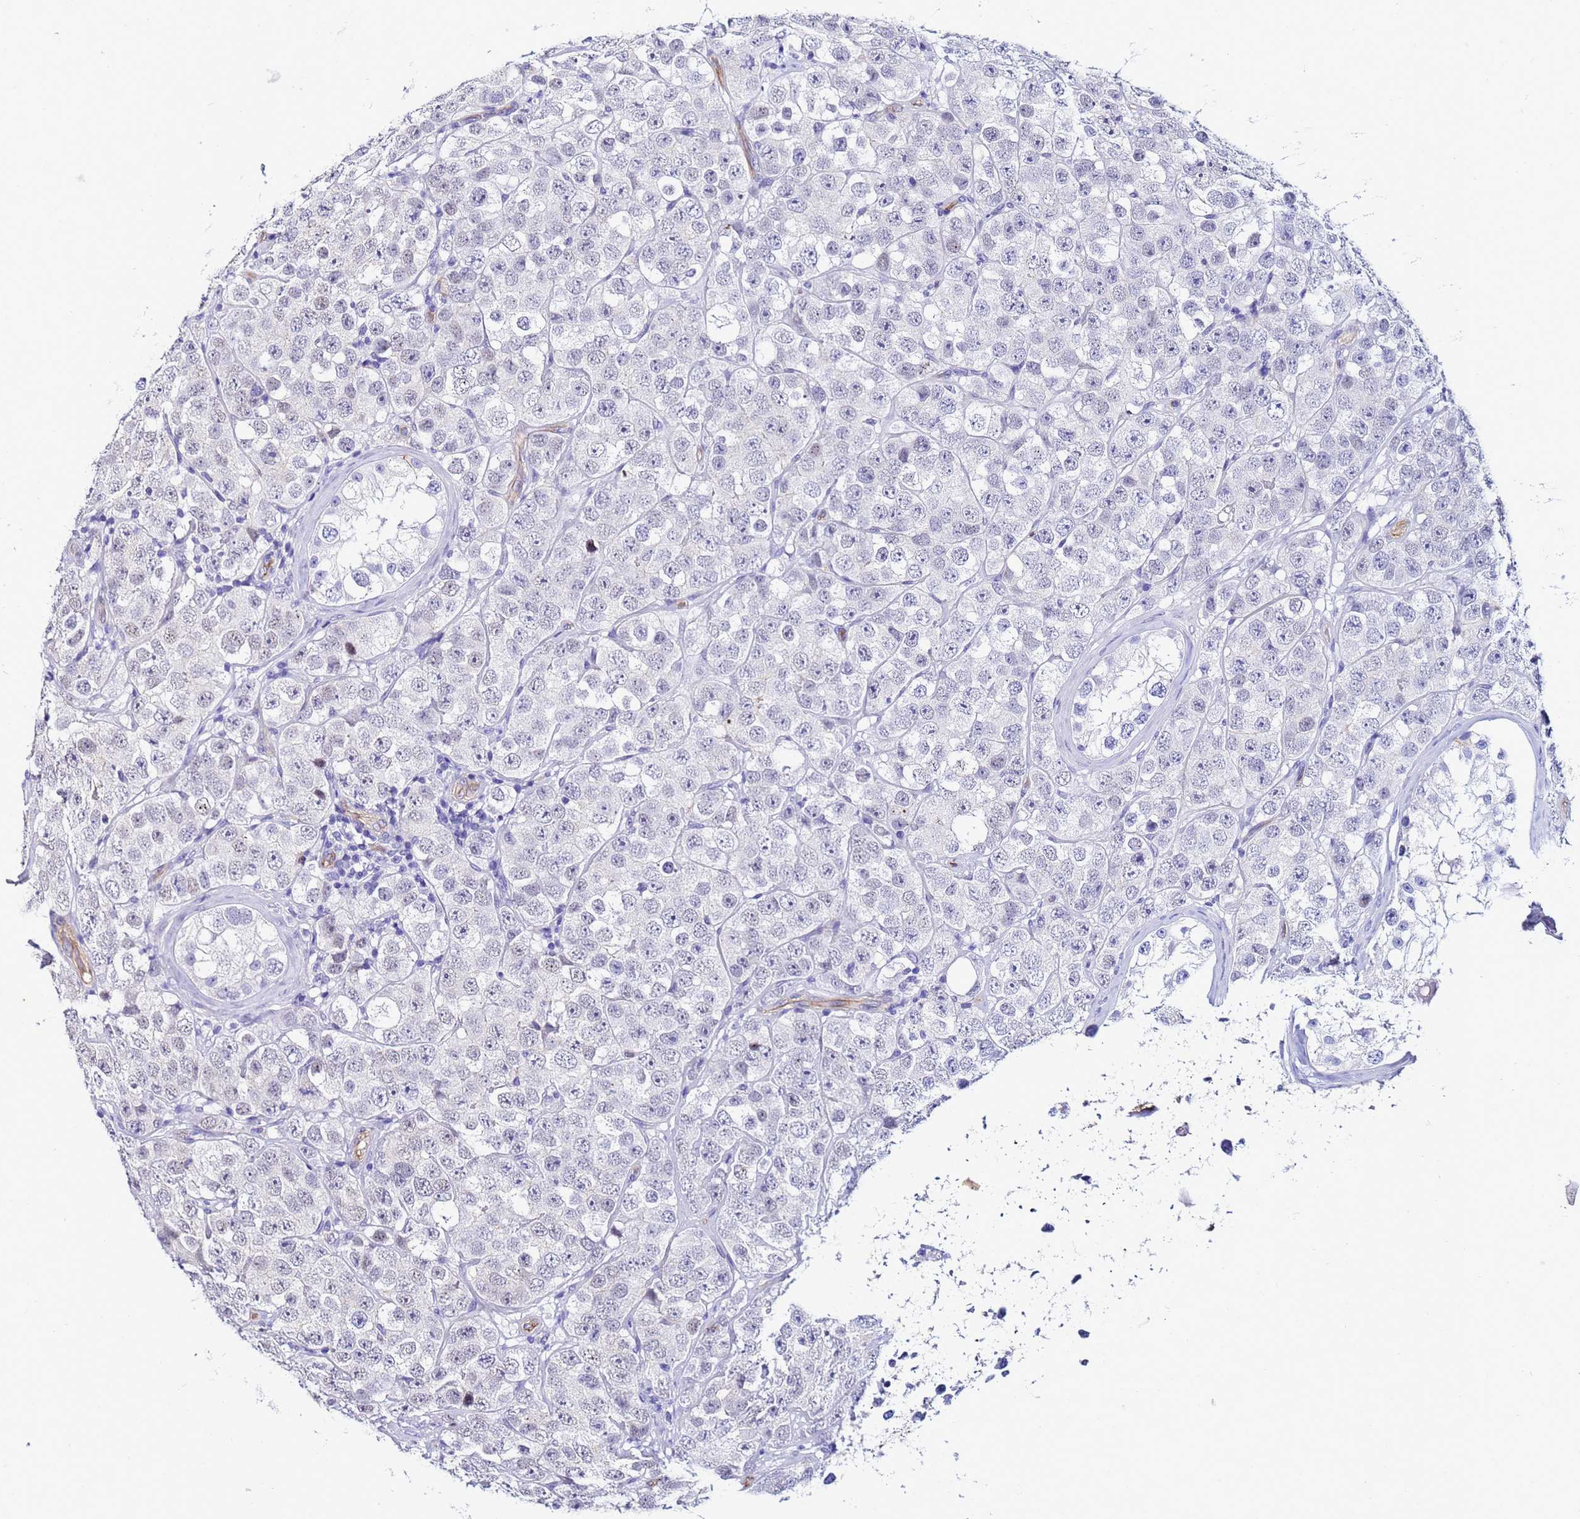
{"staining": {"intensity": "negative", "quantity": "none", "location": "none"}, "tissue": "testis cancer", "cell_type": "Tumor cells", "image_type": "cancer", "snomed": [{"axis": "morphology", "description": "Seminoma, NOS"}, {"axis": "topography", "description": "Testis"}], "caption": "This histopathology image is of testis seminoma stained with IHC to label a protein in brown with the nuclei are counter-stained blue. There is no staining in tumor cells.", "gene": "DEFB104A", "patient": {"sex": "male", "age": 28}}